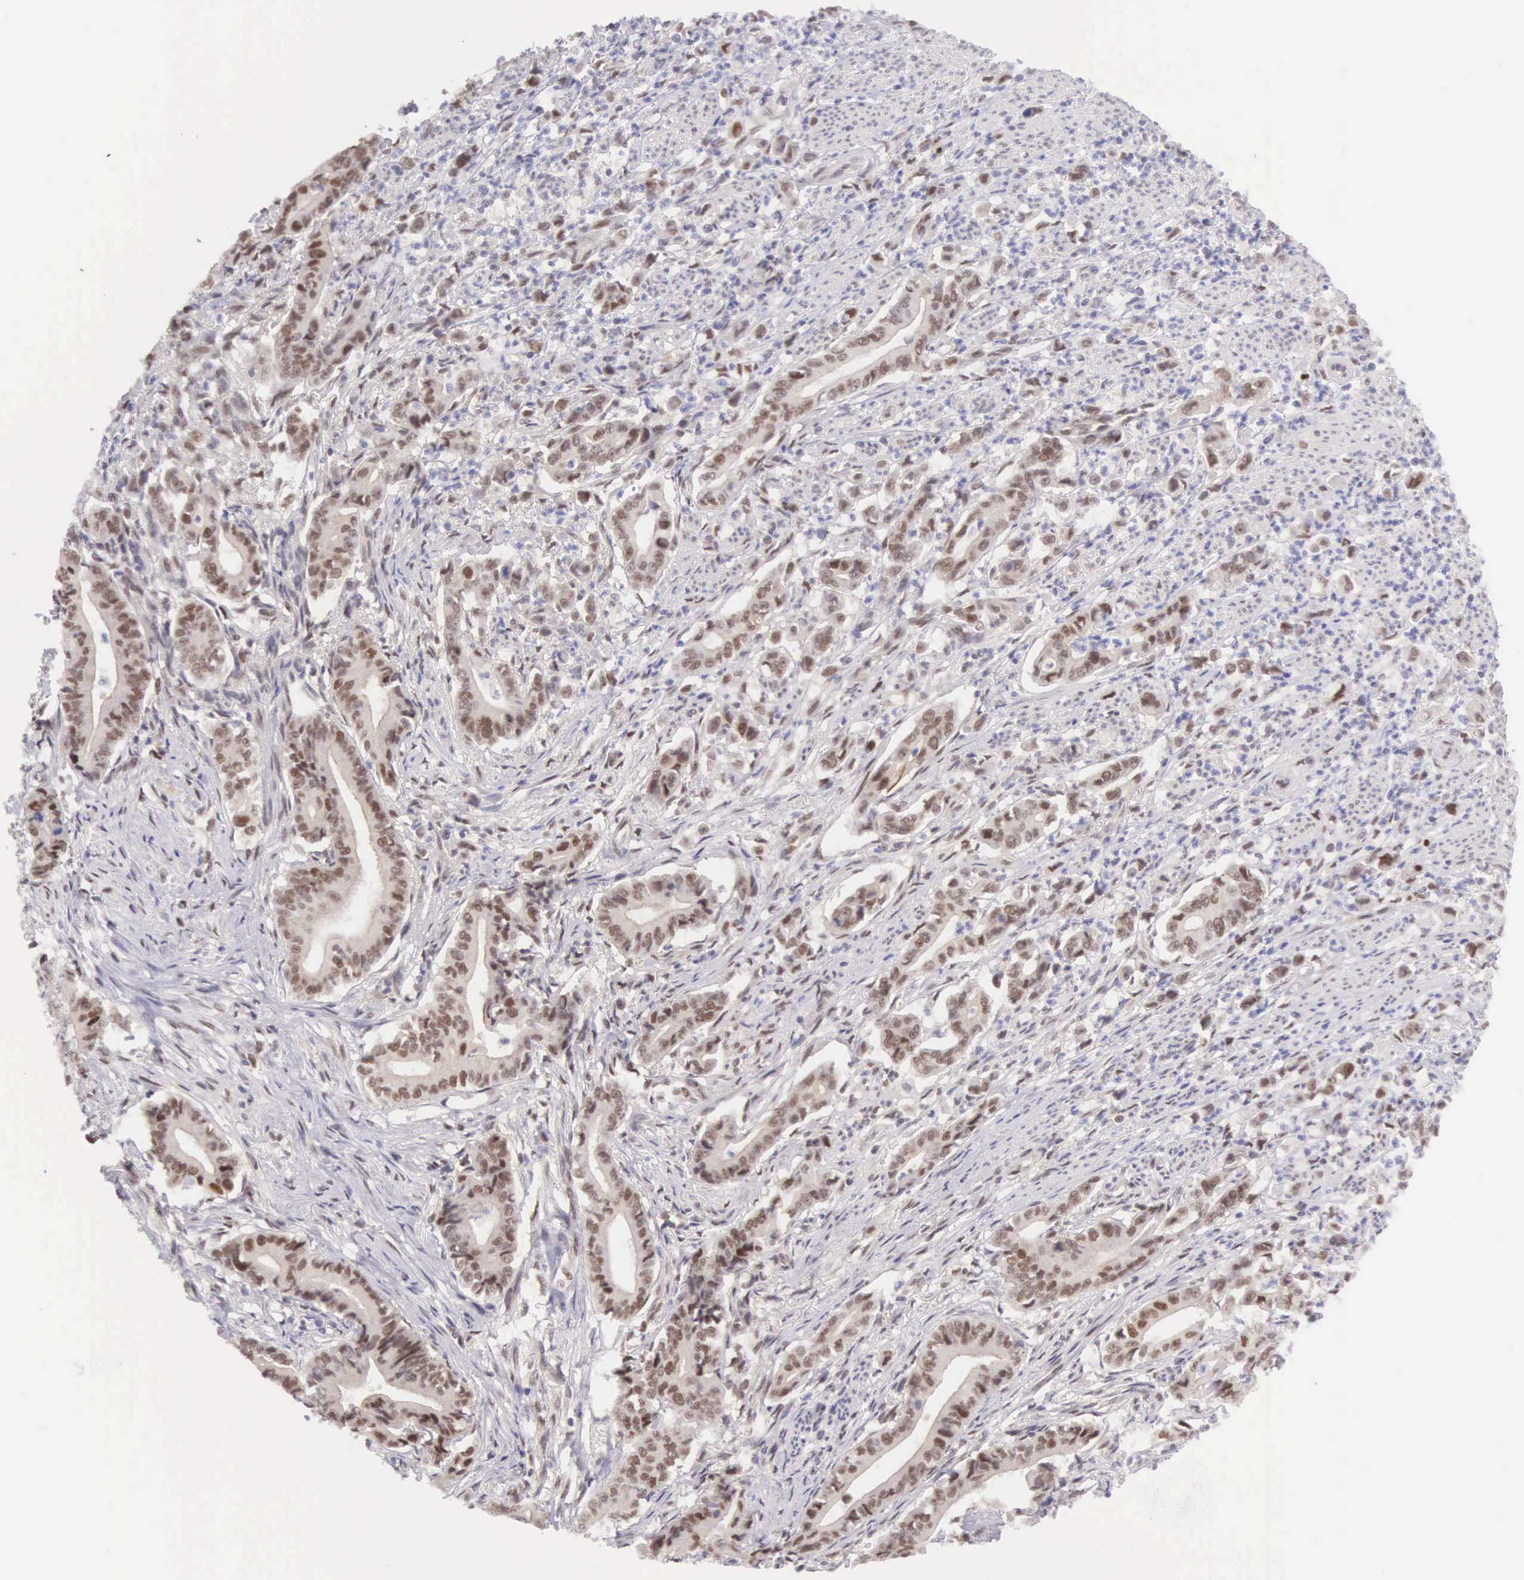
{"staining": {"intensity": "moderate", "quantity": ">75%", "location": "nuclear"}, "tissue": "stomach cancer", "cell_type": "Tumor cells", "image_type": "cancer", "snomed": [{"axis": "morphology", "description": "Adenocarcinoma, NOS"}, {"axis": "topography", "description": "Stomach"}], "caption": "DAB immunohistochemical staining of human adenocarcinoma (stomach) displays moderate nuclear protein staining in about >75% of tumor cells.", "gene": "CCDC117", "patient": {"sex": "female", "age": 76}}